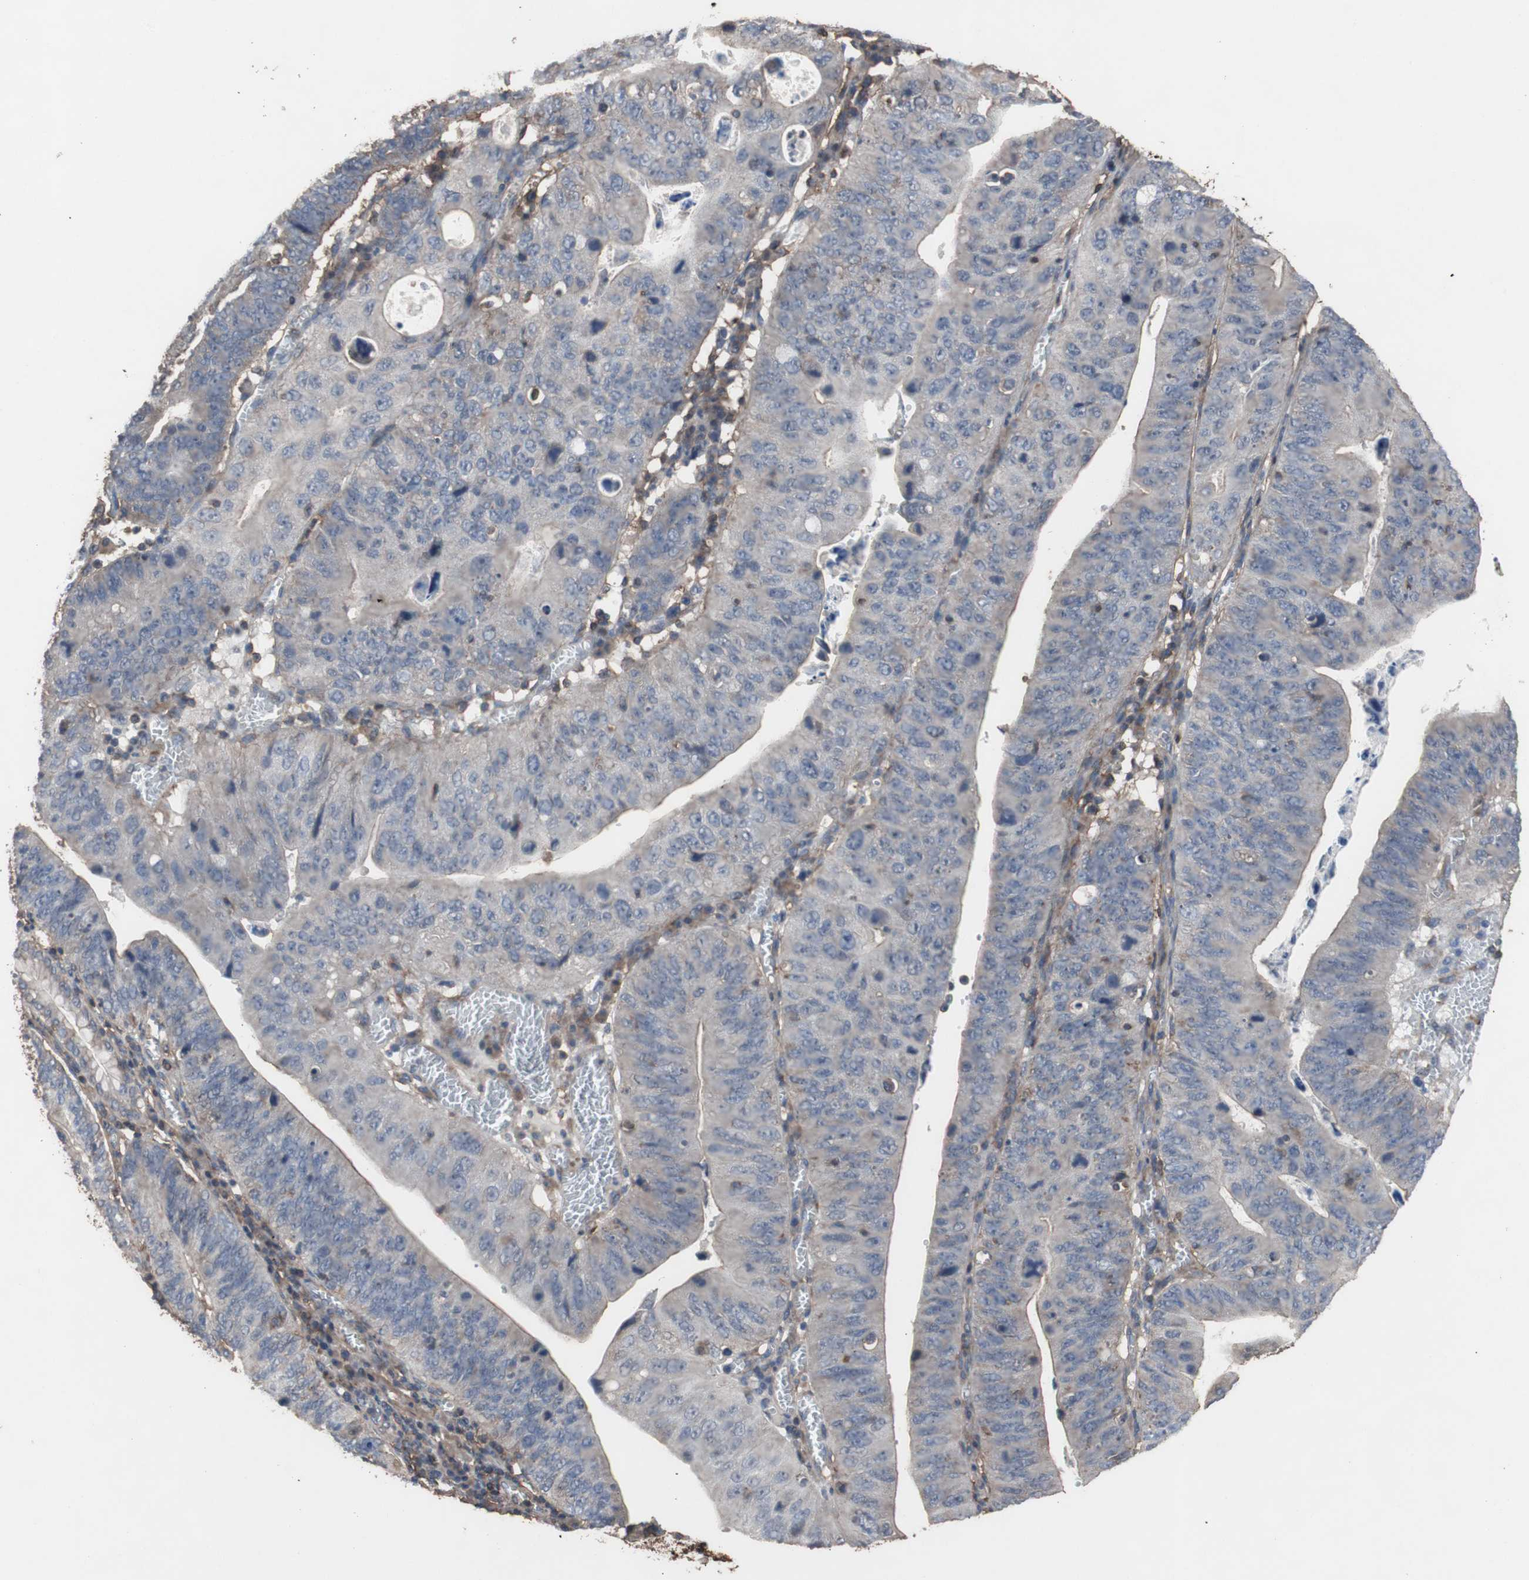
{"staining": {"intensity": "negative", "quantity": "none", "location": "none"}, "tissue": "stomach cancer", "cell_type": "Tumor cells", "image_type": "cancer", "snomed": [{"axis": "morphology", "description": "Adenocarcinoma, NOS"}, {"axis": "topography", "description": "Stomach"}], "caption": "Immunohistochemistry image of human stomach cancer stained for a protein (brown), which shows no positivity in tumor cells.", "gene": "COL6A2", "patient": {"sex": "male", "age": 59}}